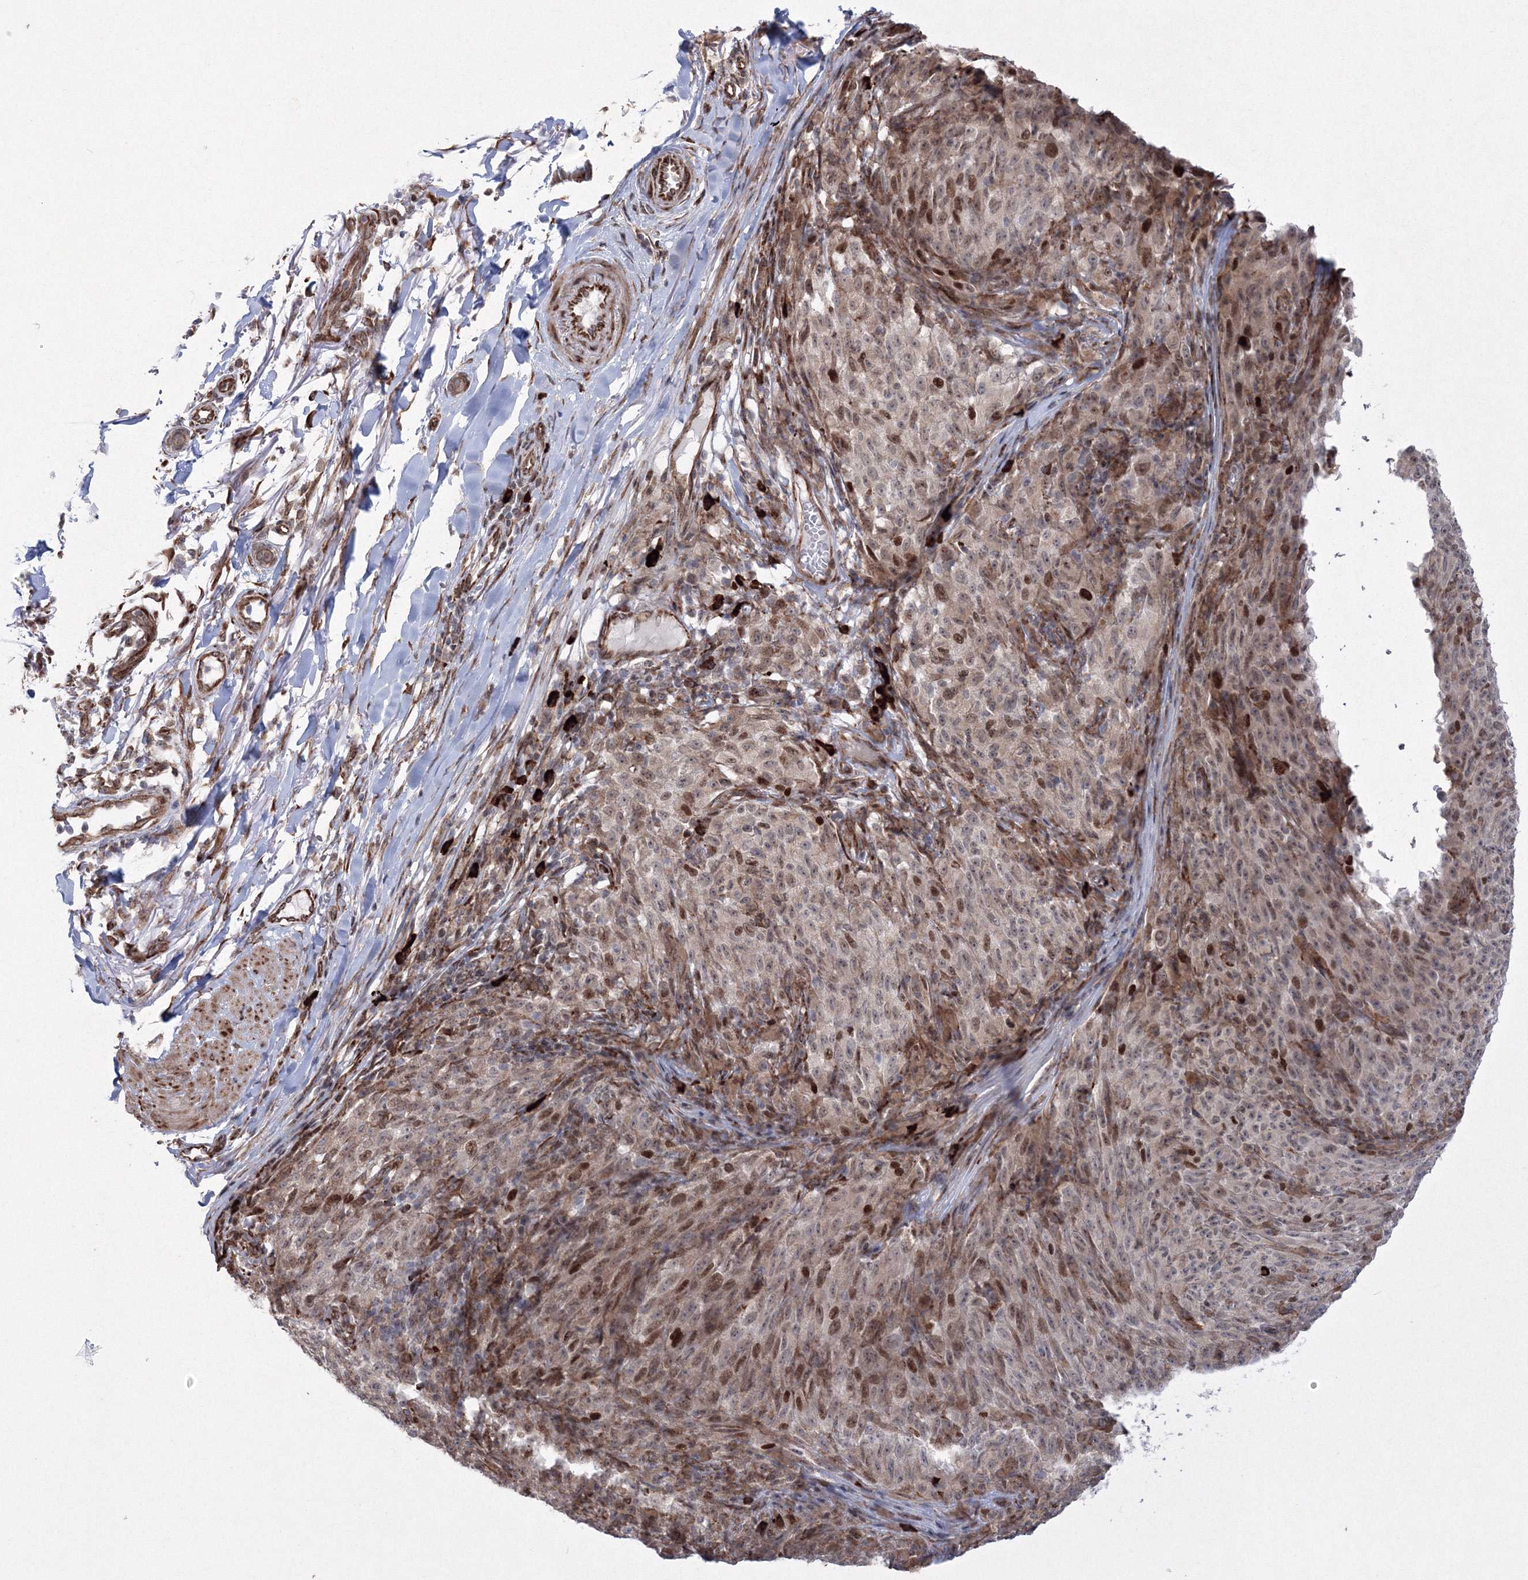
{"staining": {"intensity": "moderate", "quantity": "25%-75%", "location": "nuclear"}, "tissue": "melanoma", "cell_type": "Tumor cells", "image_type": "cancer", "snomed": [{"axis": "morphology", "description": "Malignant melanoma, NOS"}, {"axis": "topography", "description": "Skin"}], "caption": "Human melanoma stained with a protein marker exhibits moderate staining in tumor cells.", "gene": "EFCAB12", "patient": {"sex": "female", "age": 82}}